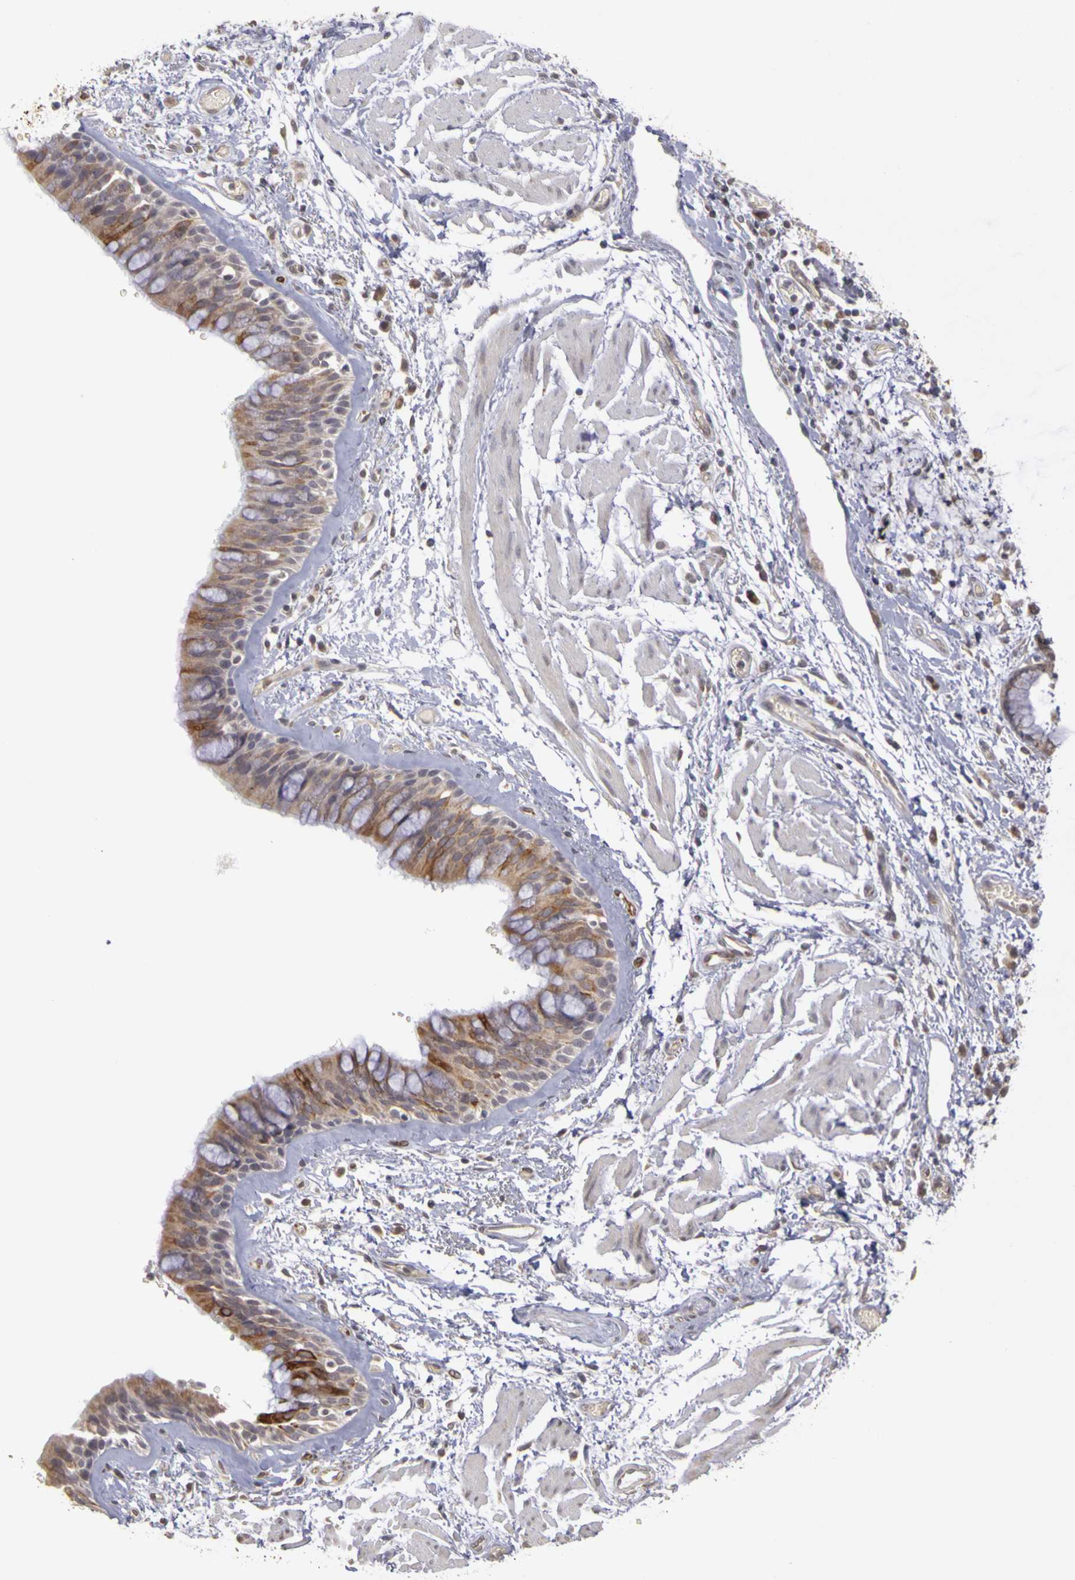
{"staining": {"intensity": "moderate", "quantity": ">75%", "location": "cytoplasmic/membranous"}, "tissue": "bronchus", "cell_type": "Respiratory epithelial cells", "image_type": "normal", "snomed": [{"axis": "morphology", "description": "Normal tissue, NOS"}, {"axis": "topography", "description": "Bronchus"}, {"axis": "topography", "description": "Lung"}], "caption": "A micrograph showing moderate cytoplasmic/membranous positivity in approximately >75% of respiratory epithelial cells in normal bronchus, as visualized by brown immunohistochemical staining.", "gene": "FRMD7", "patient": {"sex": "female", "age": 57}}